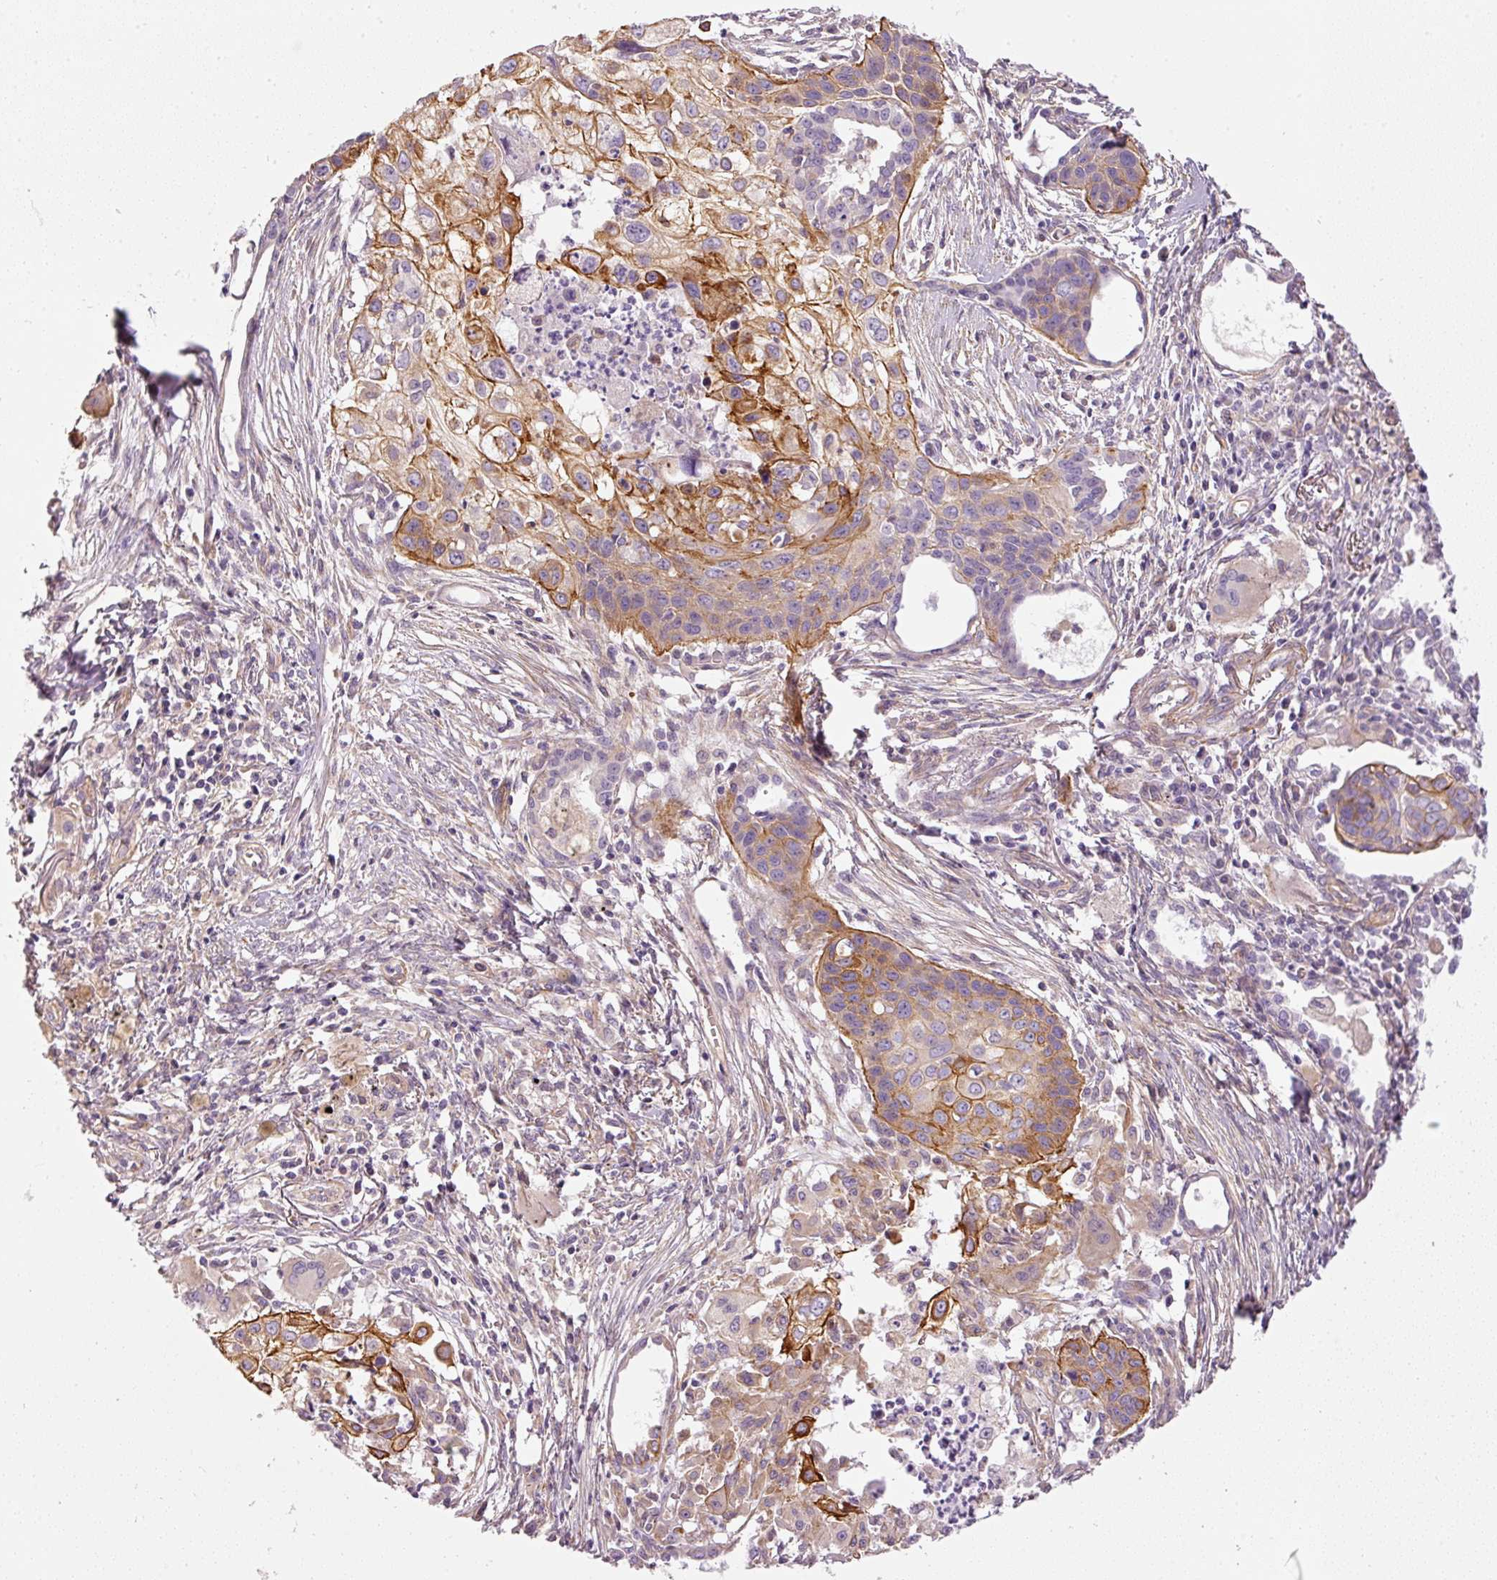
{"staining": {"intensity": "moderate", "quantity": "25%-75%", "location": "cytoplasmic/membranous"}, "tissue": "lung cancer", "cell_type": "Tumor cells", "image_type": "cancer", "snomed": [{"axis": "morphology", "description": "Squamous cell carcinoma, NOS"}, {"axis": "topography", "description": "Lung"}], "caption": "Approximately 25%-75% of tumor cells in human lung cancer (squamous cell carcinoma) show moderate cytoplasmic/membranous protein staining as visualized by brown immunohistochemical staining.", "gene": "OSR2", "patient": {"sex": "male", "age": 71}}